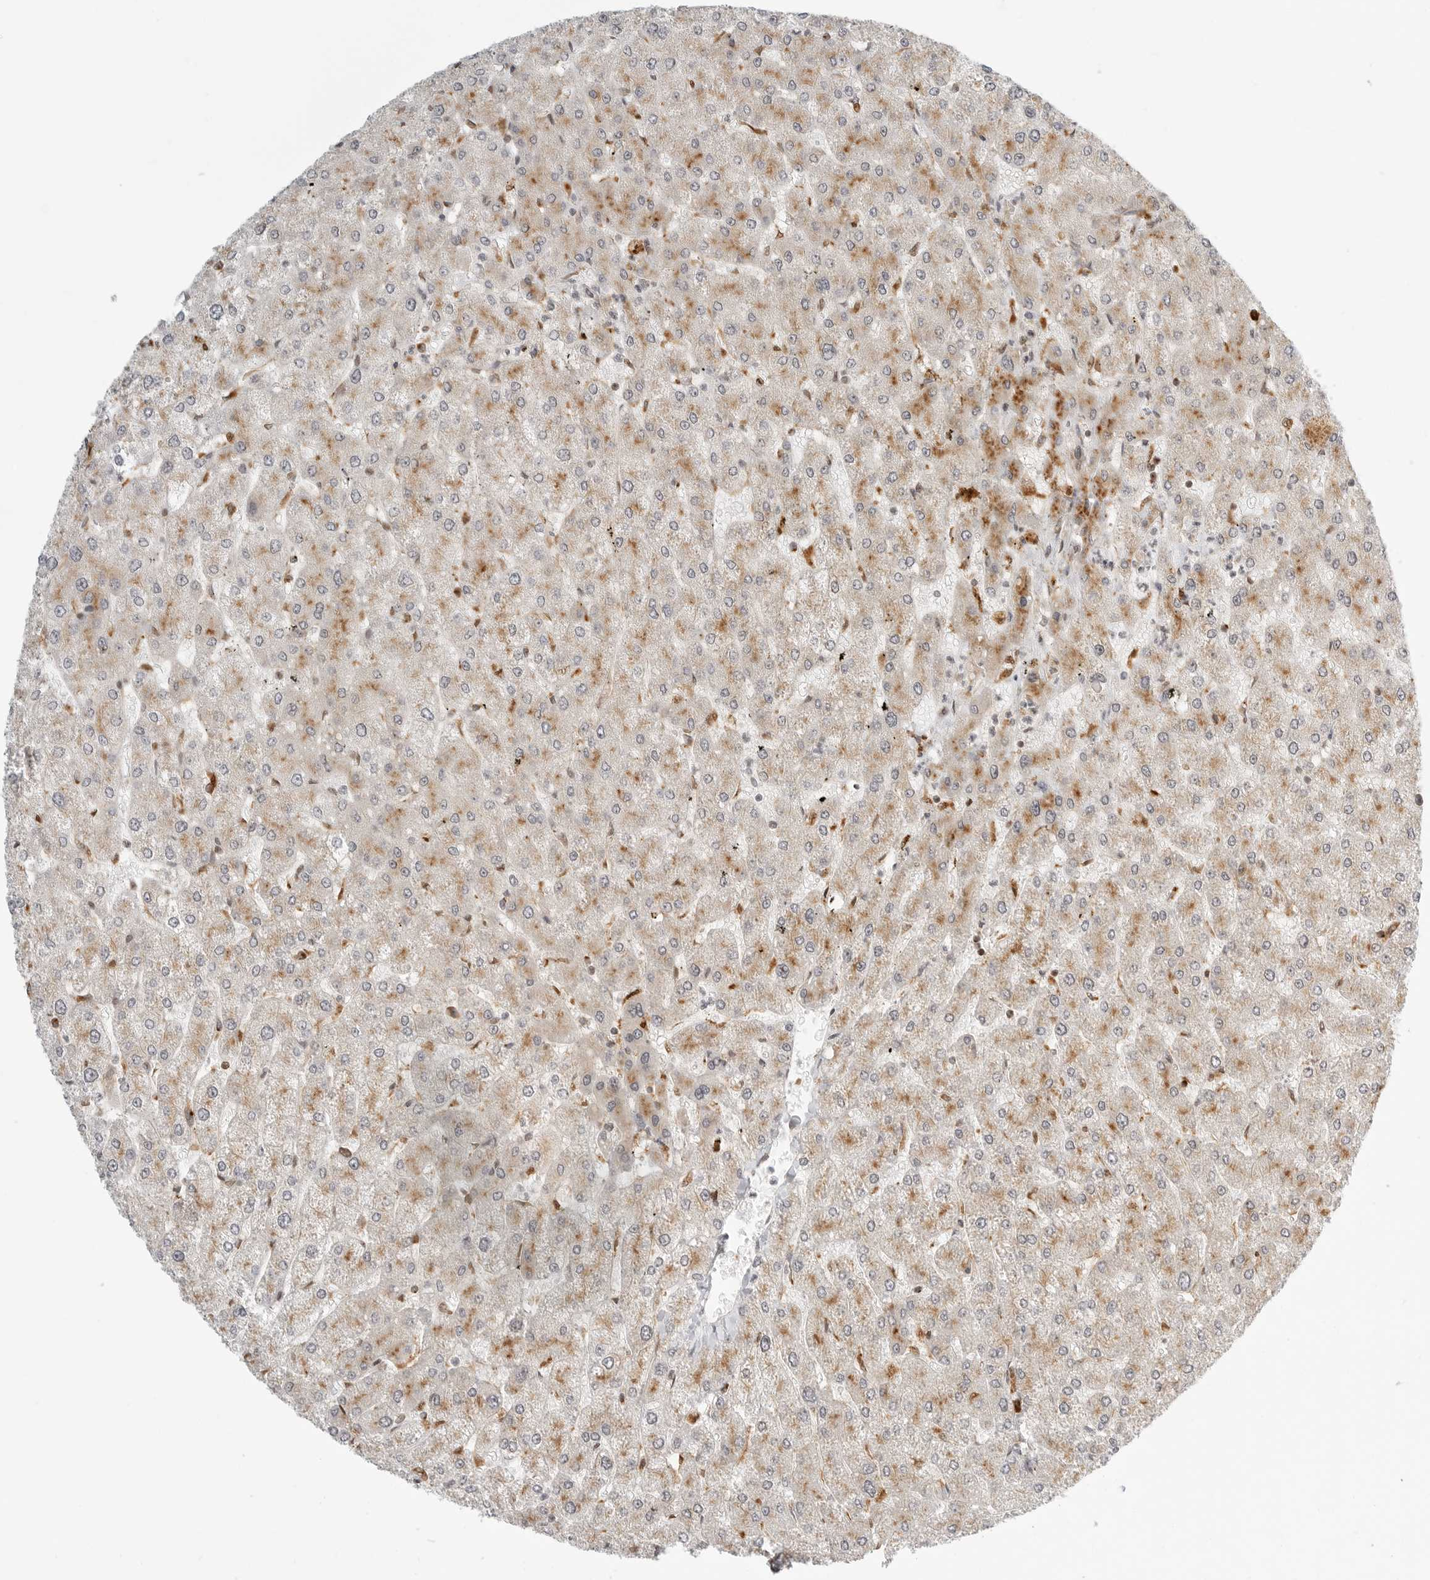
{"staining": {"intensity": "moderate", "quantity": ">75%", "location": "cytoplasmic/membranous"}, "tissue": "liver", "cell_type": "Cholangiocytes", "image_type": "normal", "snomed": [{"axis": "morphology", "description": "Normal tissue, NOS"}, {"axis": "topography", "description": "Liver"}], "caption": "Immunohistochemistry histopathology image of unremarkable liver: liver stained using IHC displays medium levels of moderate protein expression localized specifically in the cytoplasmic/membranous of cholangiocytes, appearing as a cytoplasmic/membranous brown color.", "gene": "IDUA", "patient": {"sex": "male", "age": 55}}